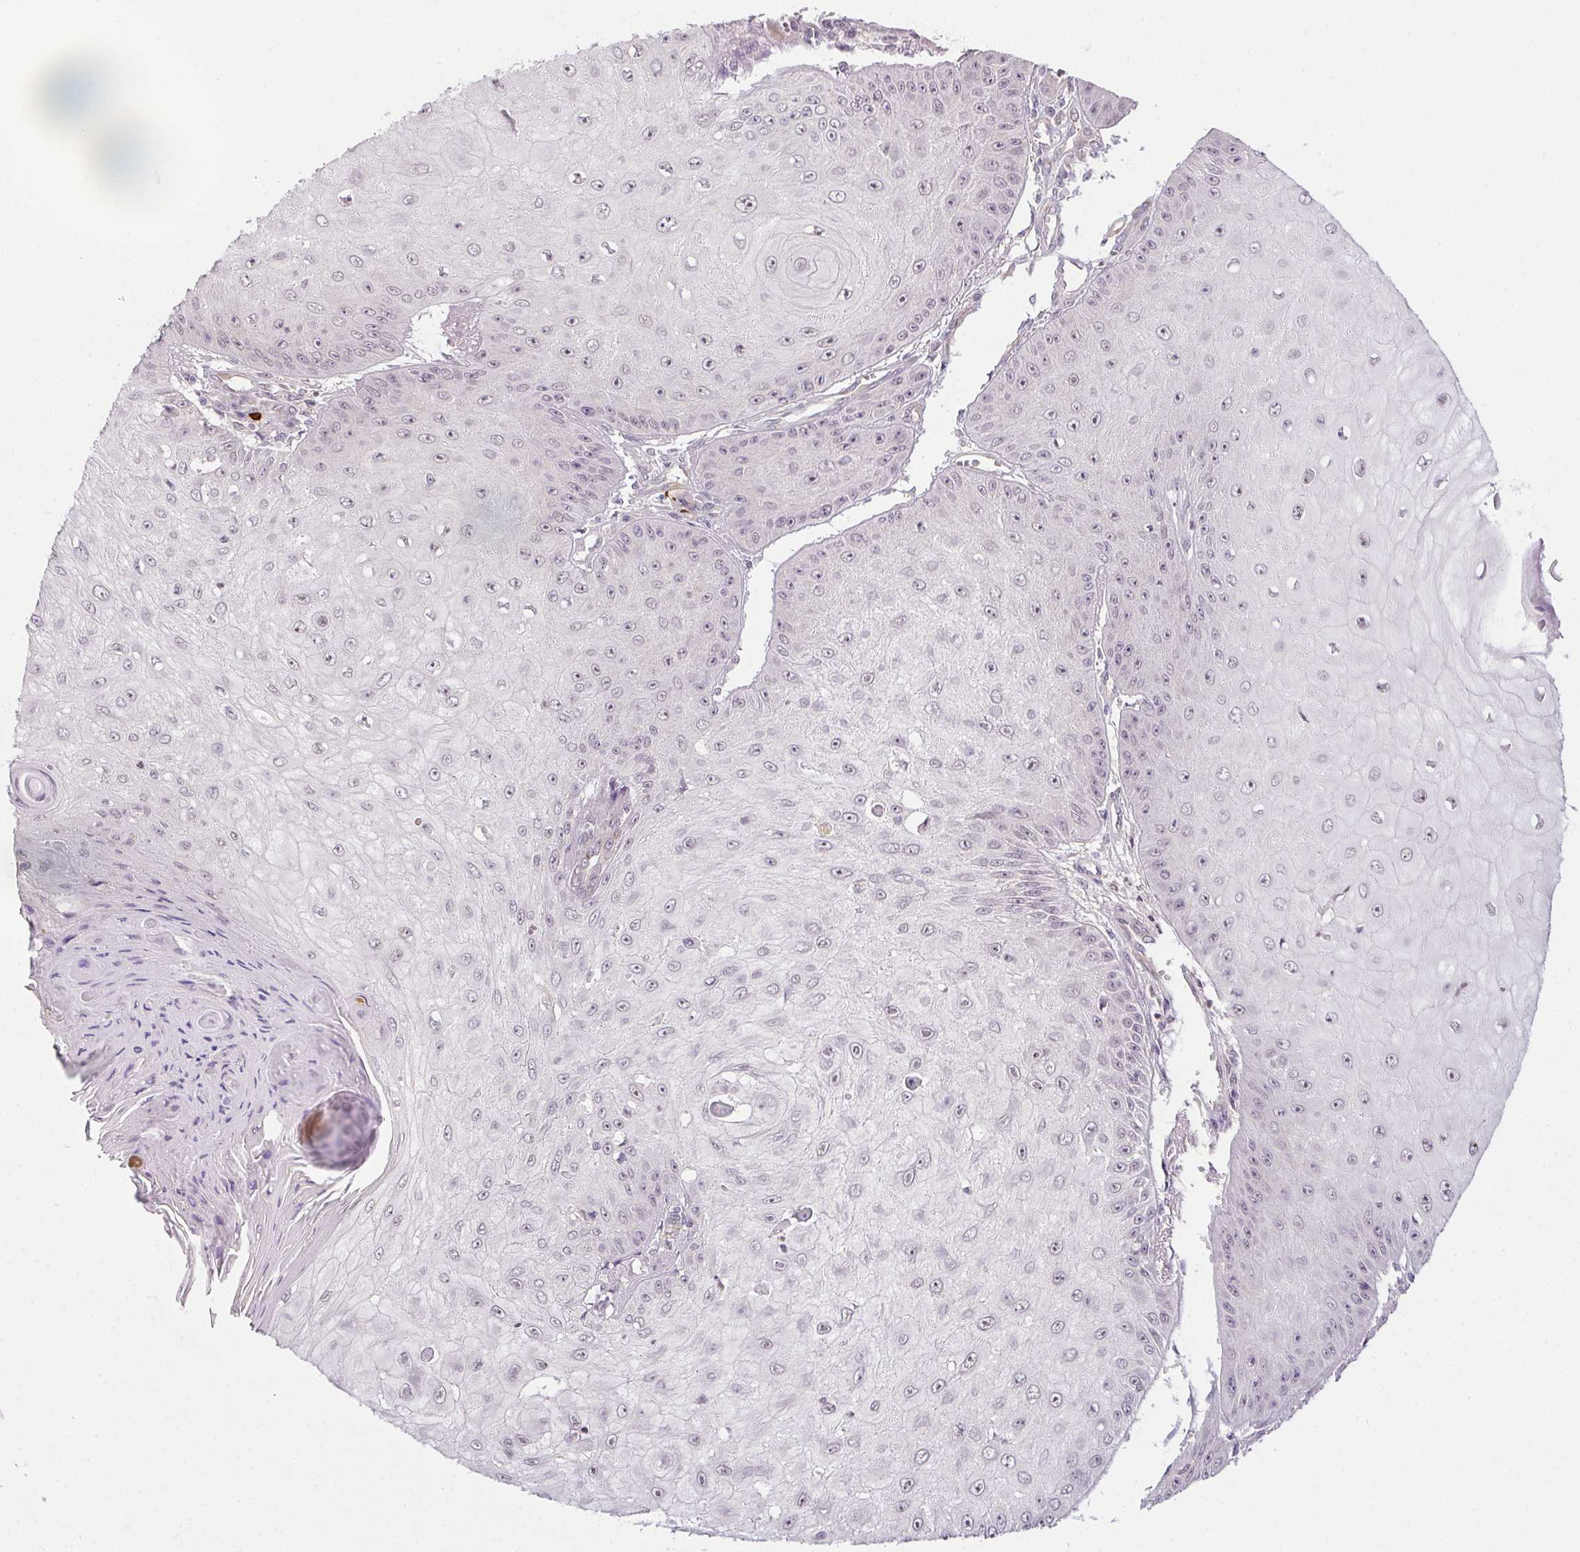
{"staining": {"intensity": "negative", "quantity": "none", "location": "none"}, "tissue": "skin cancer", "cell_type": "Tumor cells", "image_type": "cancer", "snomed": [{"axis": "morphology", "description": "Squamous cell carcinoma, NOS"}, {"axis": "topography", "description": "Skin"}], "caption": "IHC photomicrograph of neoplastic tissue: human skin cancer (squamous cell carcinoma) stained with DAB reveals no significant protein positivity in tumor cells. (Brightfield microscopy of DAB (3,3'-diaminobenzidine) immunohistochemistry (IHC) at high magnification).", "gene": "CFAP92", "patient": {"sex": "male", "age": 70}}